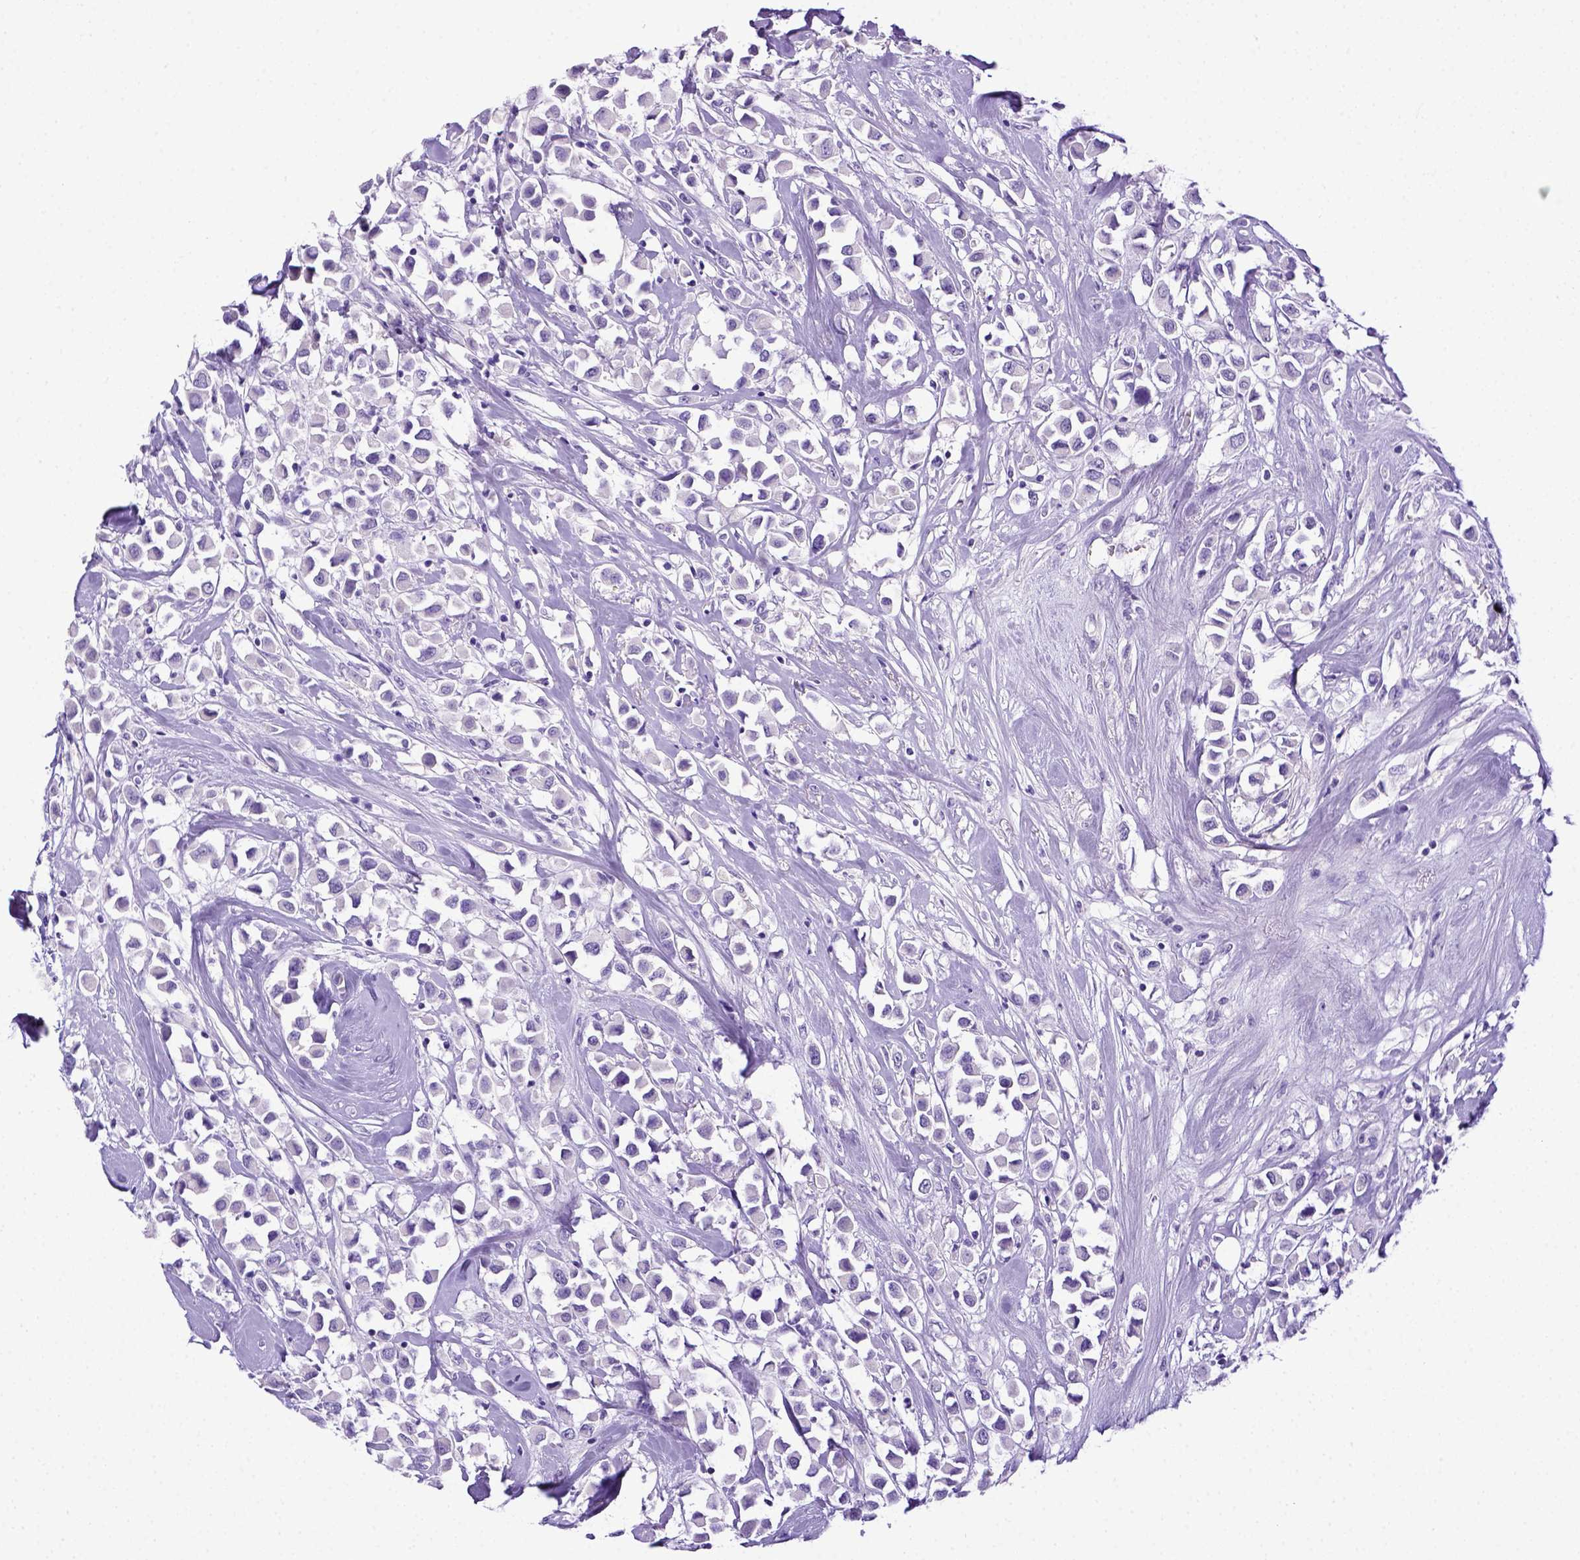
{"staining": {"intensity": "negative", "quantity": "none", "location": "none"}, "tissue": "breast cancer", "cell_type": "Tumor cells", "image_type": "cancer", "snomed": [{"axis": "morphology", "description": "Duct carcinoma"}, {"axis": "topography", "description": "Breast"}], "caption": "This is an IHC micrograph of intraductal carcinoma (breast). There is no positivity in tumor cells.", "gene": "ITIH4", "patient": {"sex": "female", "age": 61}}